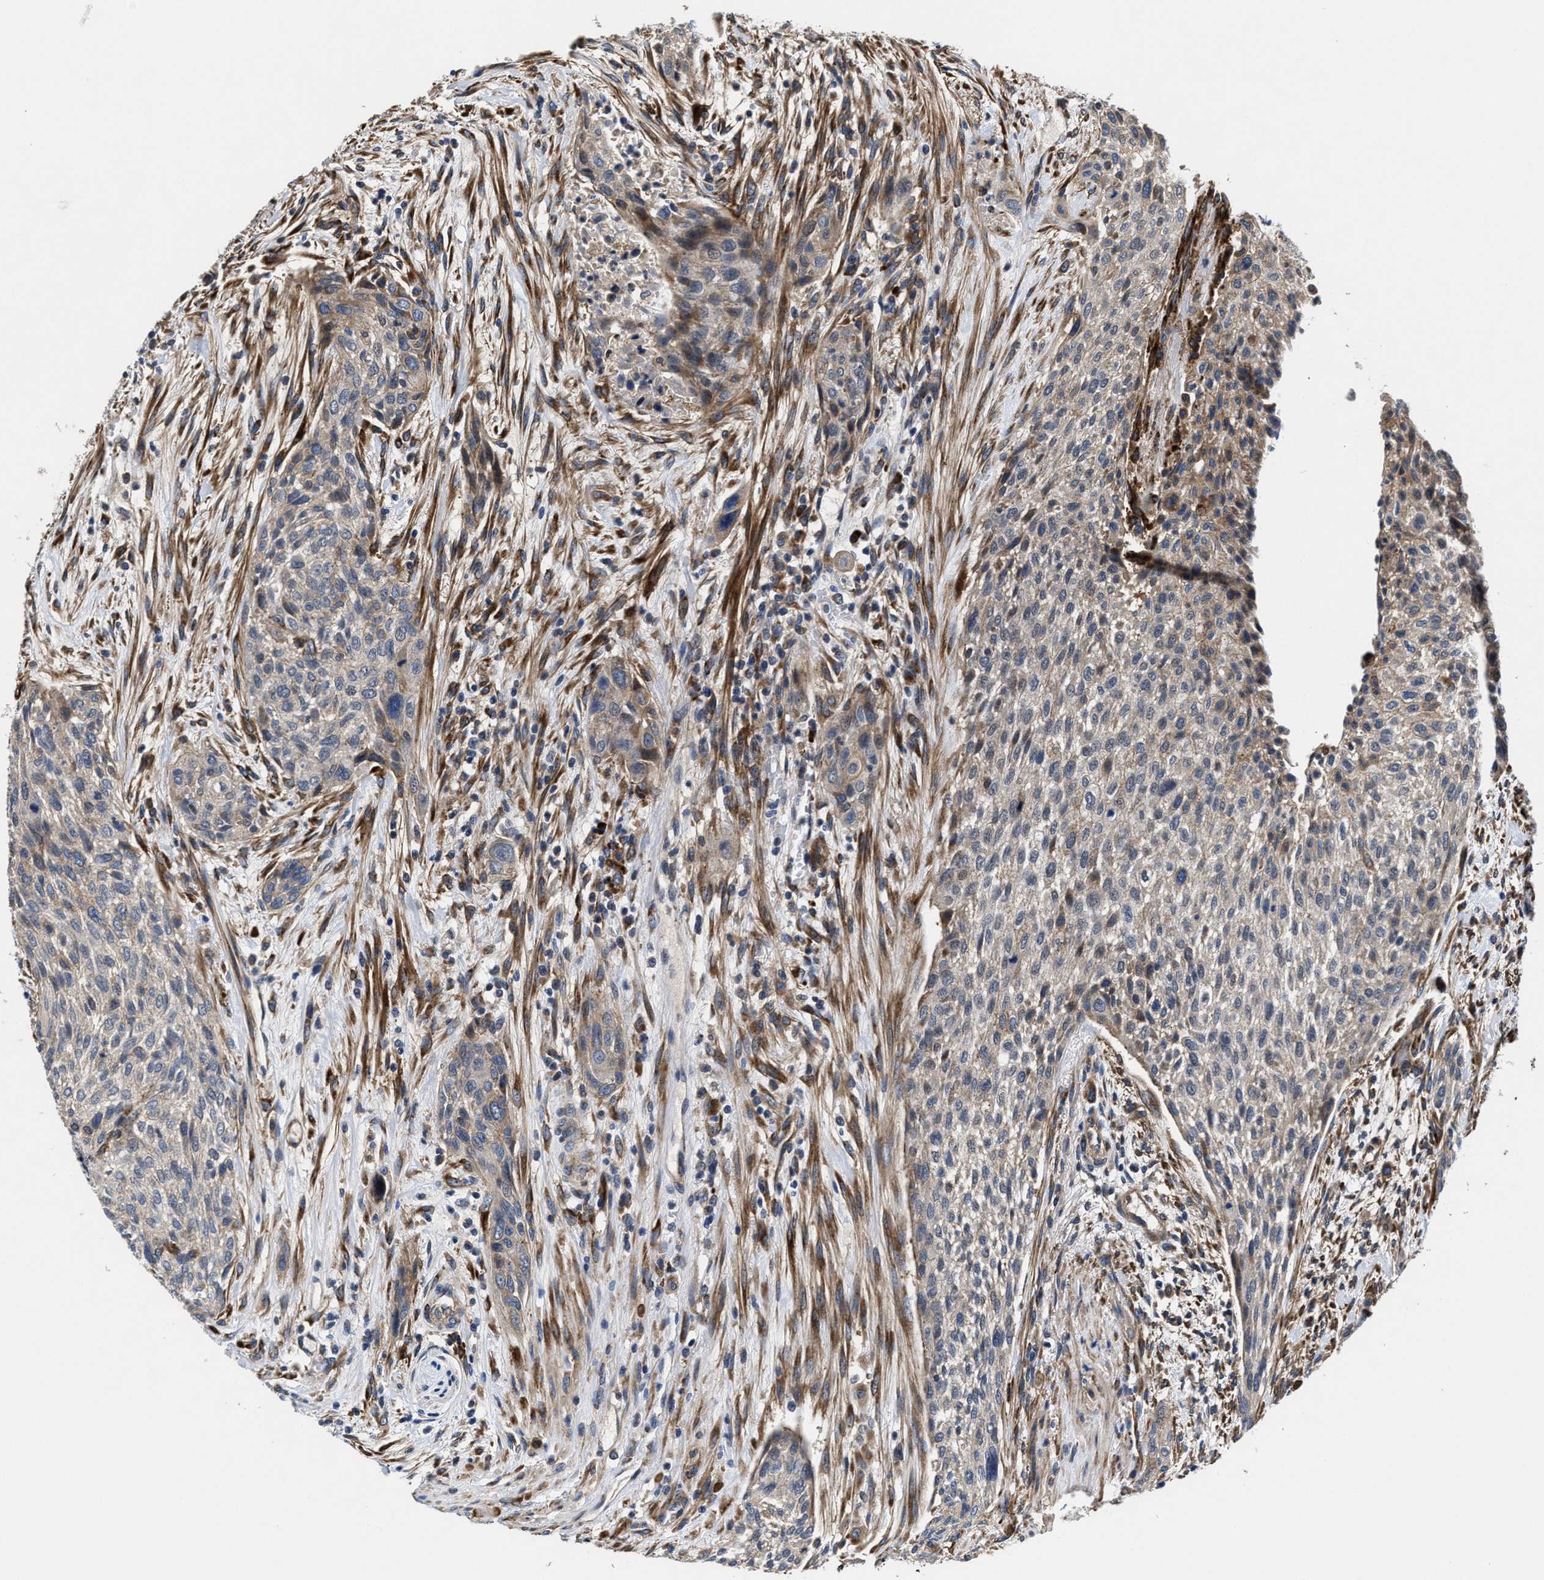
{"staining": {"intensity": "weak", "quantity": "25%-75%", "location": "cytoplasmic/membranous"}, "tissue": "urothelial cancer", "cell_type": "Tumor cells", "image_type": "cancer", "snomed": [{"axis": "morphology", "description": "Urothelial carcinoma, Low grade"}, {"axis": "morphology", "description": "Urothelial carcinoma, High grade"}, {"axis": "topography", "description": "Urinary bladder"}], "caption": "High-grade urothelial carcinoma was stained to show a protein in brown. There is low levels of weak cytoplasmic/membranous positivity in about 25%-75% of tumor cells.", "gene": "SLC12A2", "patient": {"sex": "male", "age": 35}}